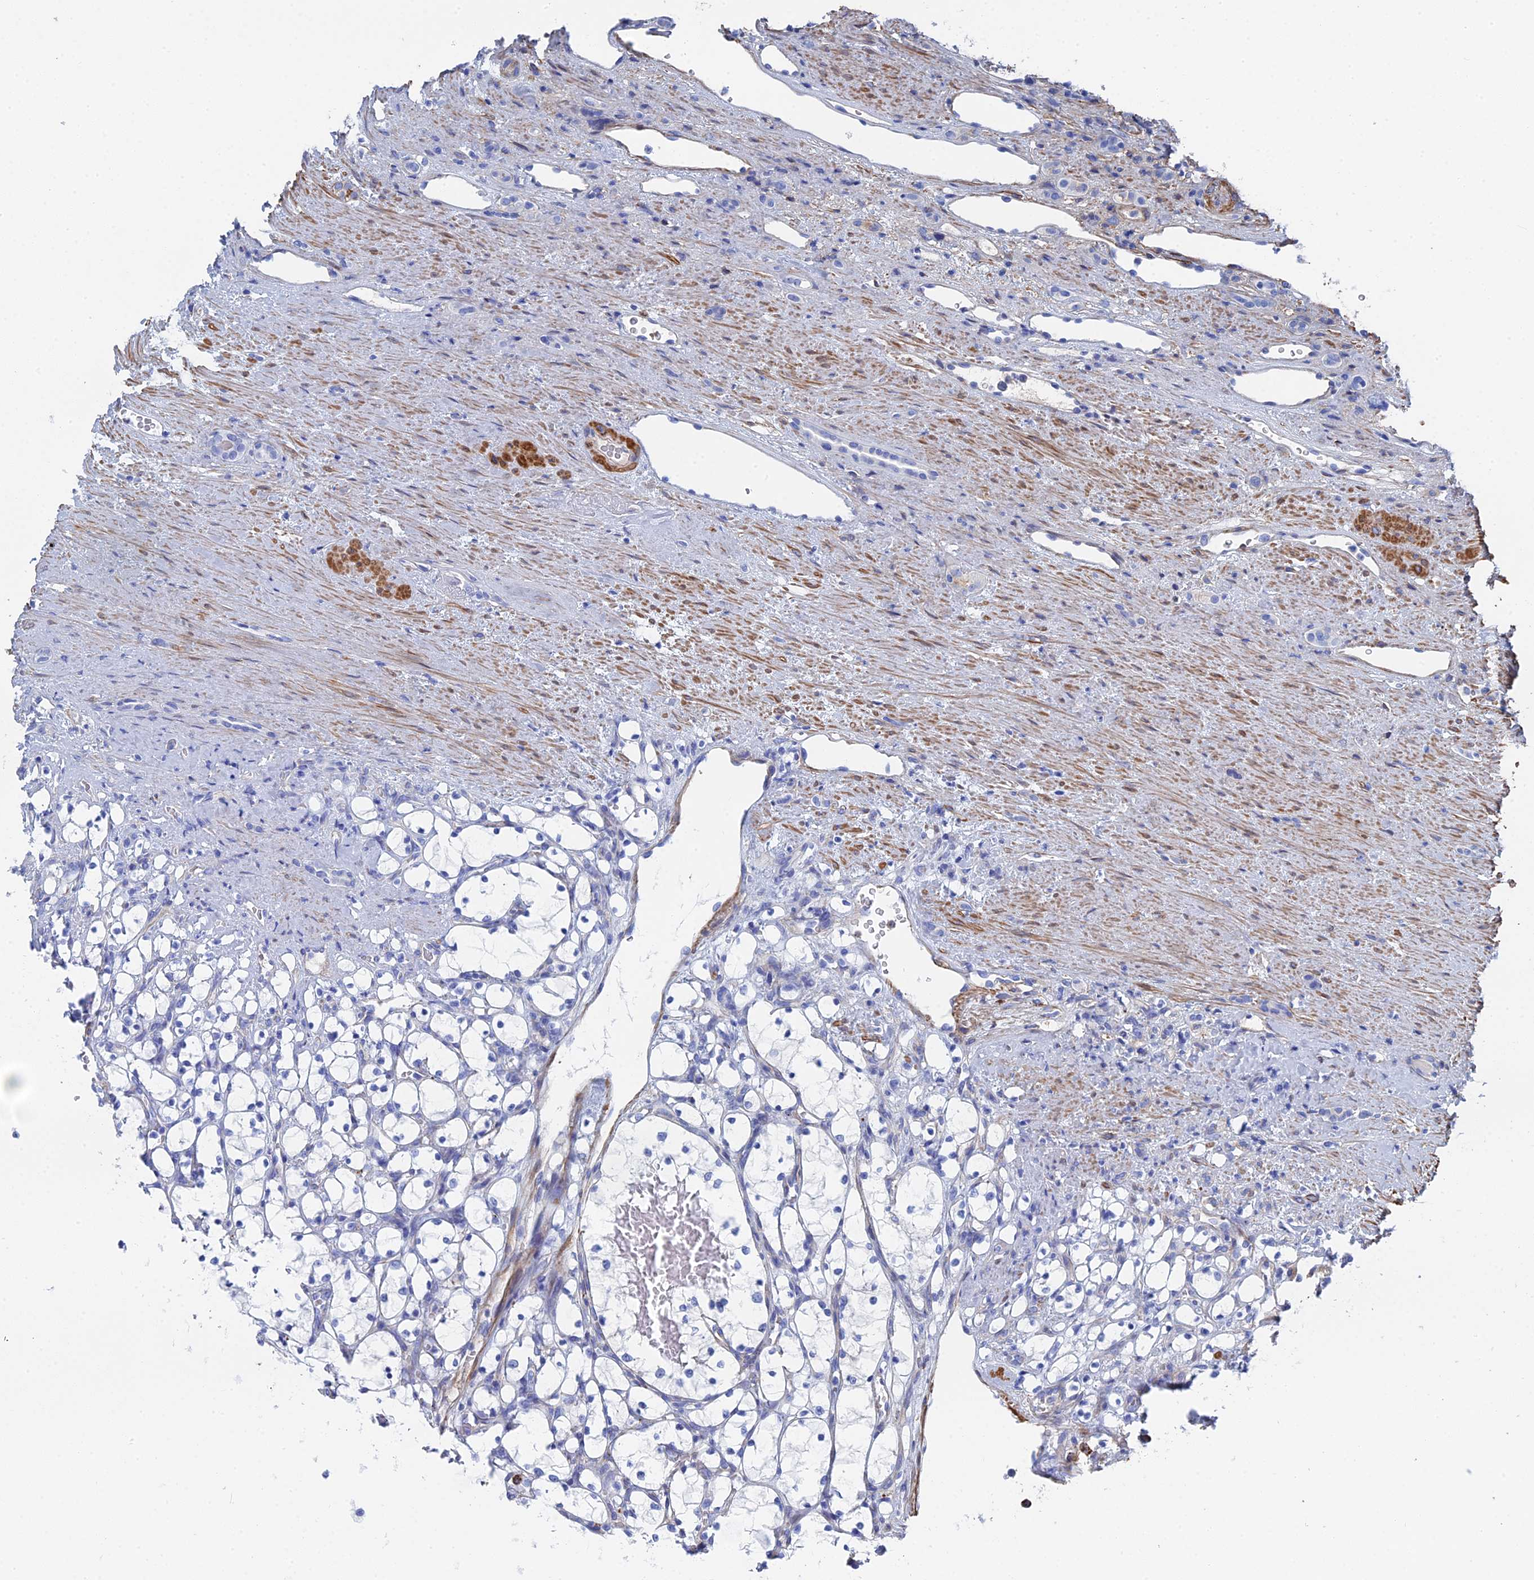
{"staining": {"intensity": "negative", "quantity": "none", "location": "none"}, "tissue": "renal cancer", "cell_type": "Tumor cells", "image_type": "cancer", "snomed": [{"axis": "morphology", "description": "Adenocarcinoma, NOS"}, {"axis": "topography", "description": "Kidney"}], "caption": "IHC histopathology image of neoplastic tissue: human adenocarcinoma (renal) stained with DAB shows no significant protein positivity in tumor cells.", "gene": "STRA6", "patient": {"sex": "female", "age": 69}}